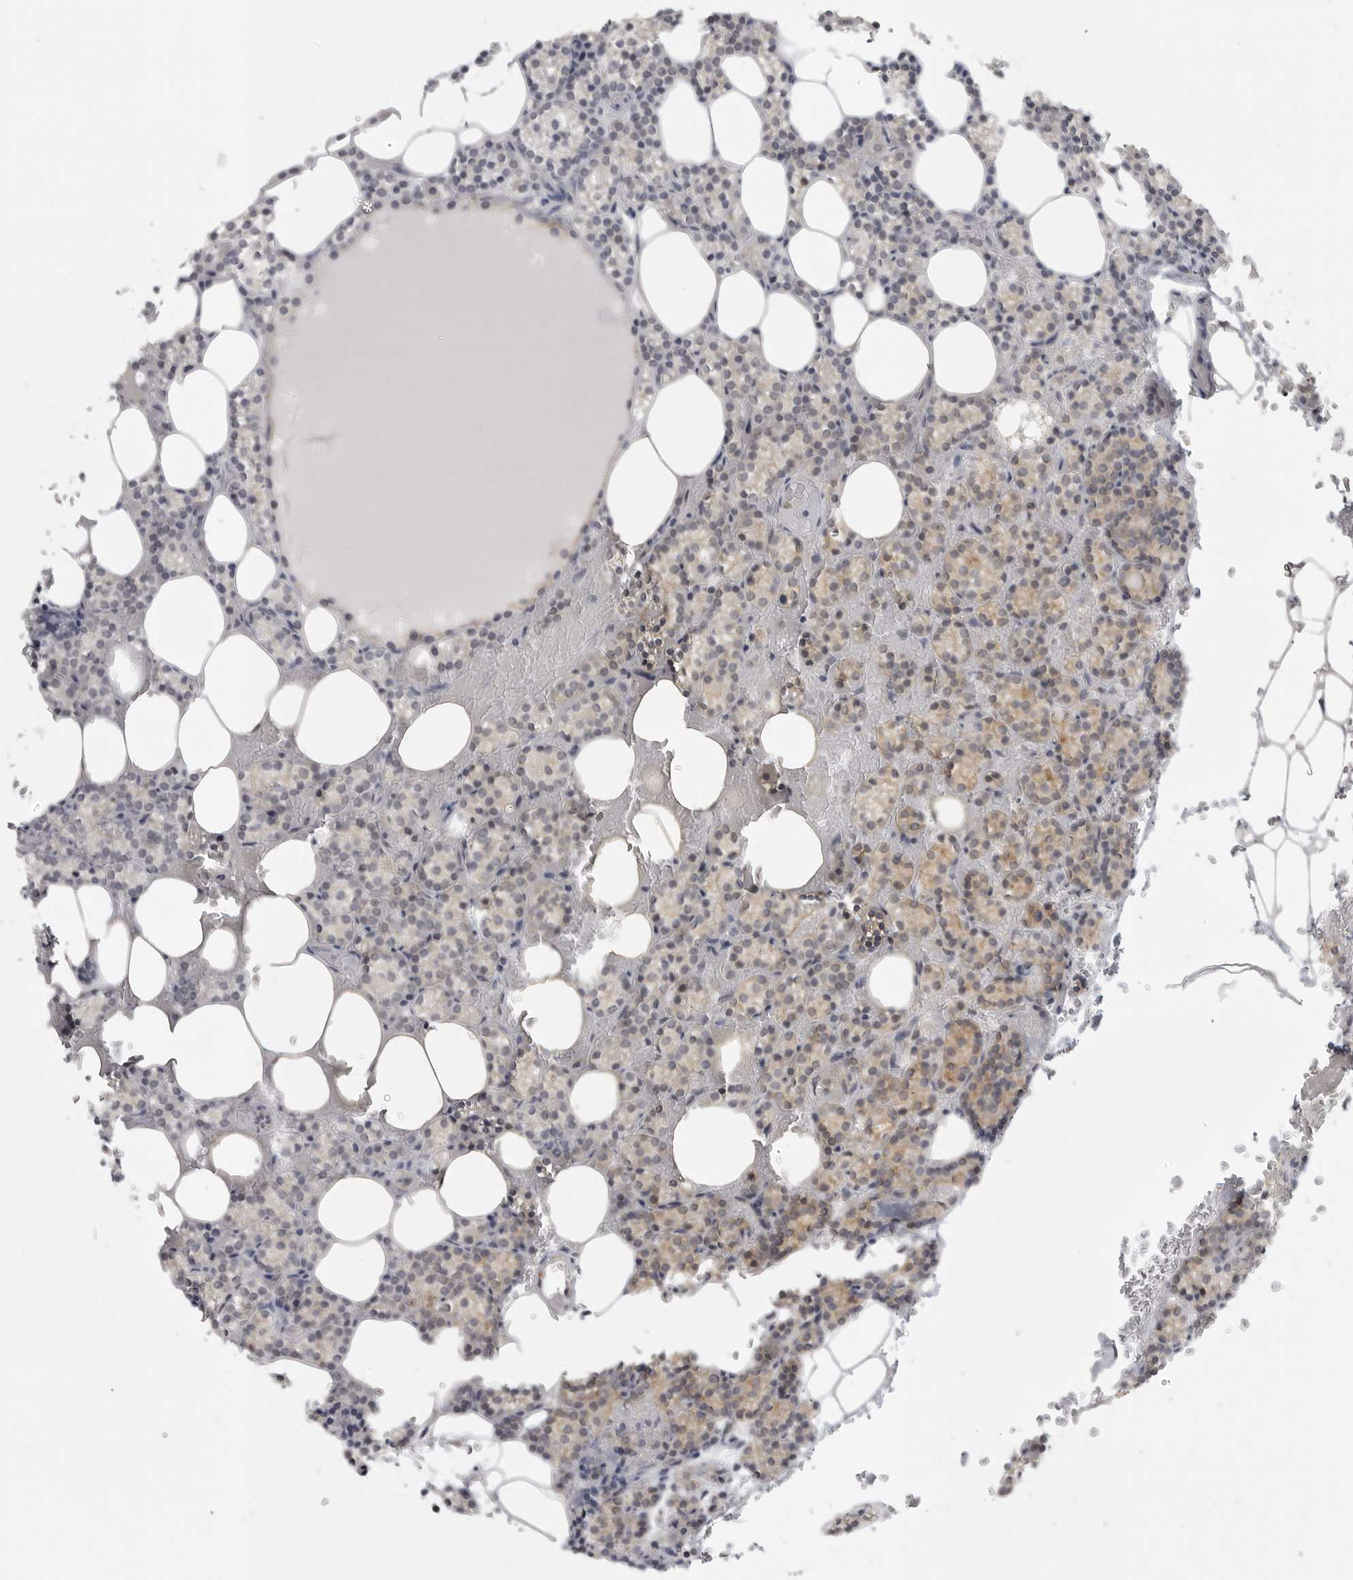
{"staining": {"intensity": "weak", "quantity": "<25%", "location": "cytoplasmic/membranous"}, "tissue": "parathyroid gland", "cell_type": "Glandular cells", "image_type": "normal", "snomed": [{"axis": "morphology", "description": "Normal tissue, NOS"}, {"axis": "topography", "description": "Parathyroid gland"}], "caption": "High magnification brightfield microscopy of normal parathyroid gland stained with DAB (brown) and counterstained with hematoxylin (blue): glandular cells show no significant positivity.", "gene": "CEP295NL", "patient": {"sex": "female", "age": 78}}